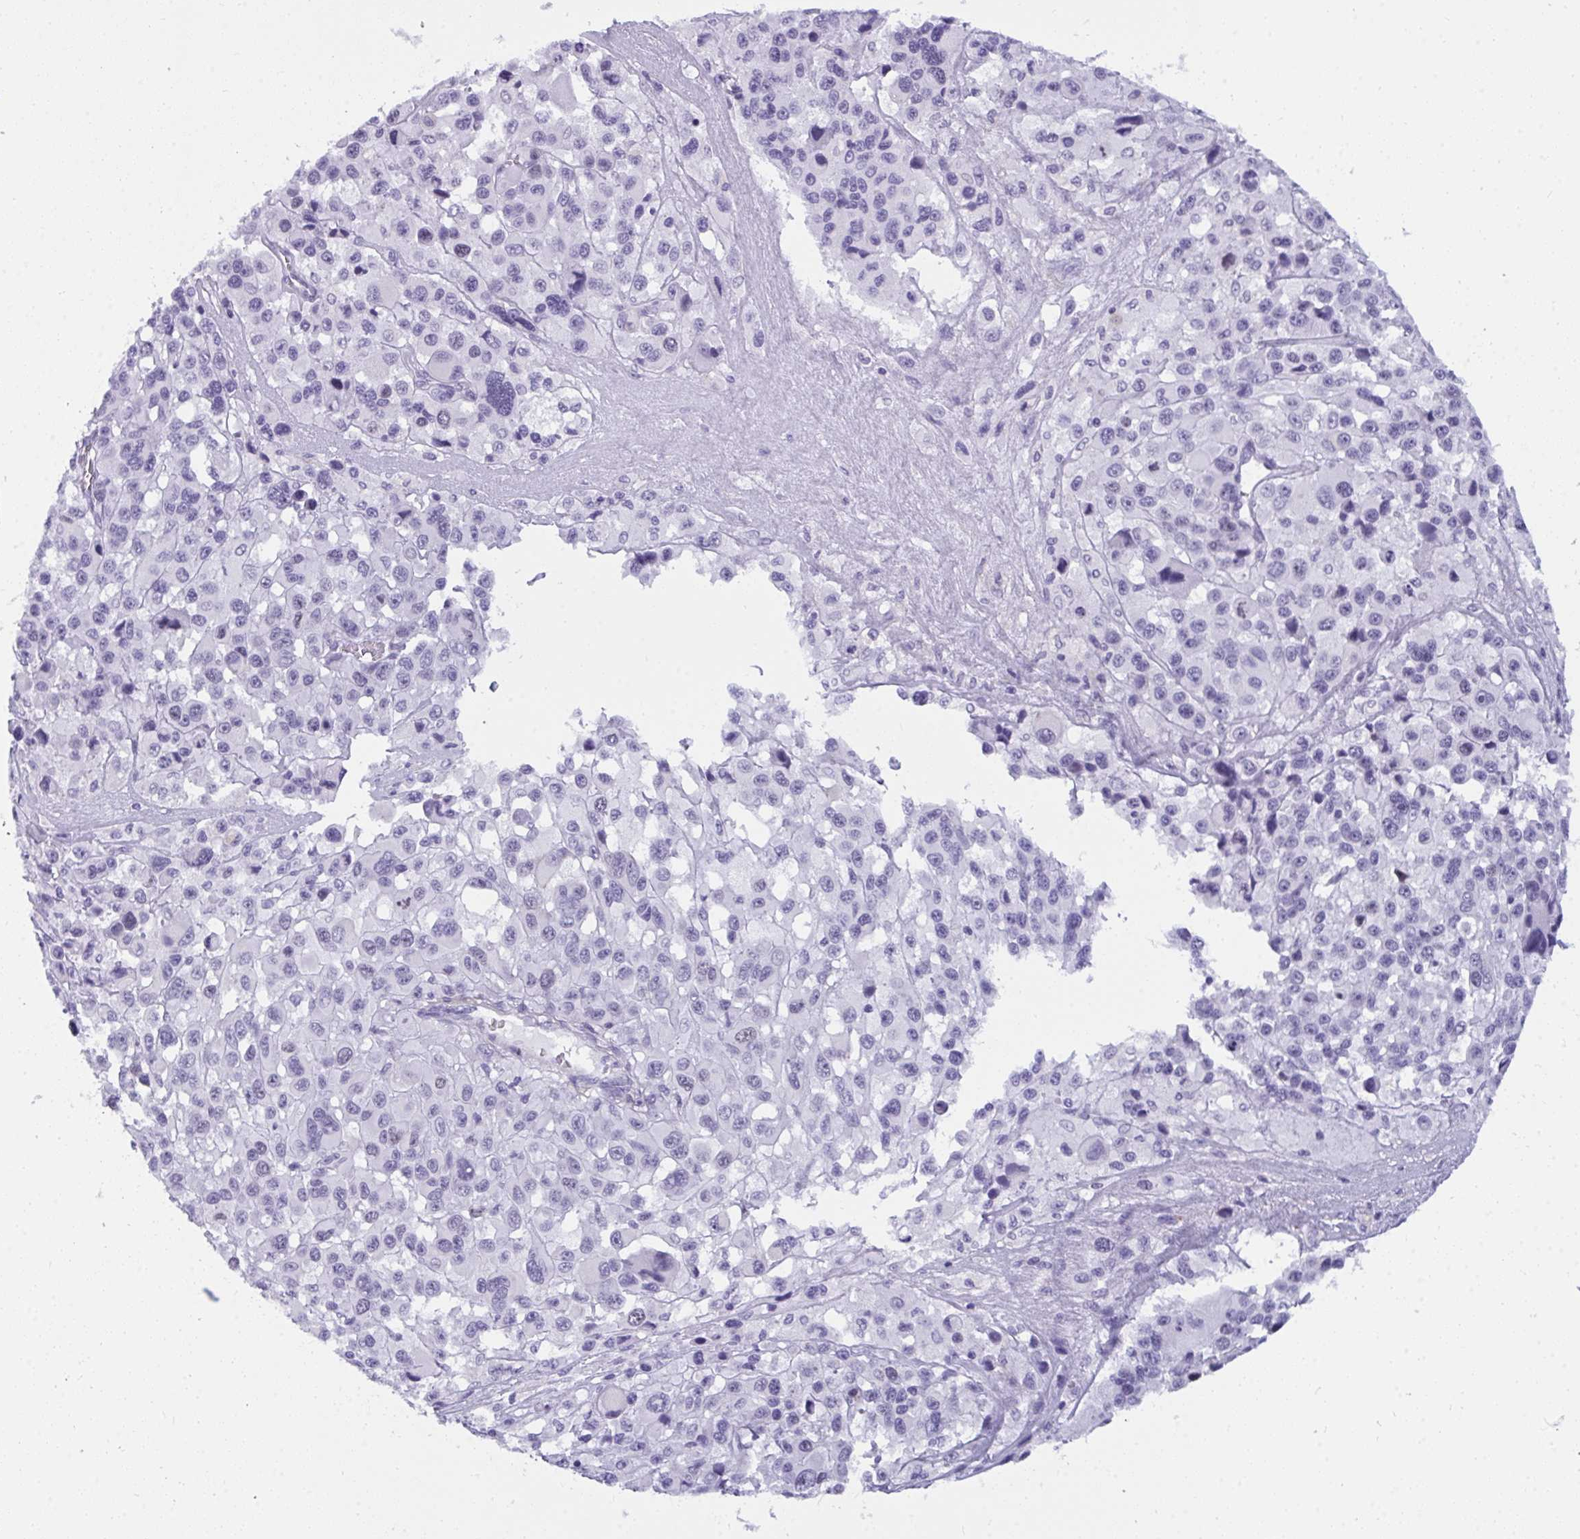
{"staining": {"intensity": "negative", "quantity": "none", "location": "none"}, "tissue": "melanoma", "cell_type": "Tumor cells", "image_type": "cancer", "snomed": [{"axis": "morphology", "description": "Malignant melanoma, Metastatic site"}, {"axis": "topography", "description": "Lymph node"}], "caption": "Malignant melanoma (metastatic site) was stained to show a protein in brown. There is no significant positivity in tumor cells.", "gene": "SUZ12", "patient": {"sex": "female", "age": 65}}